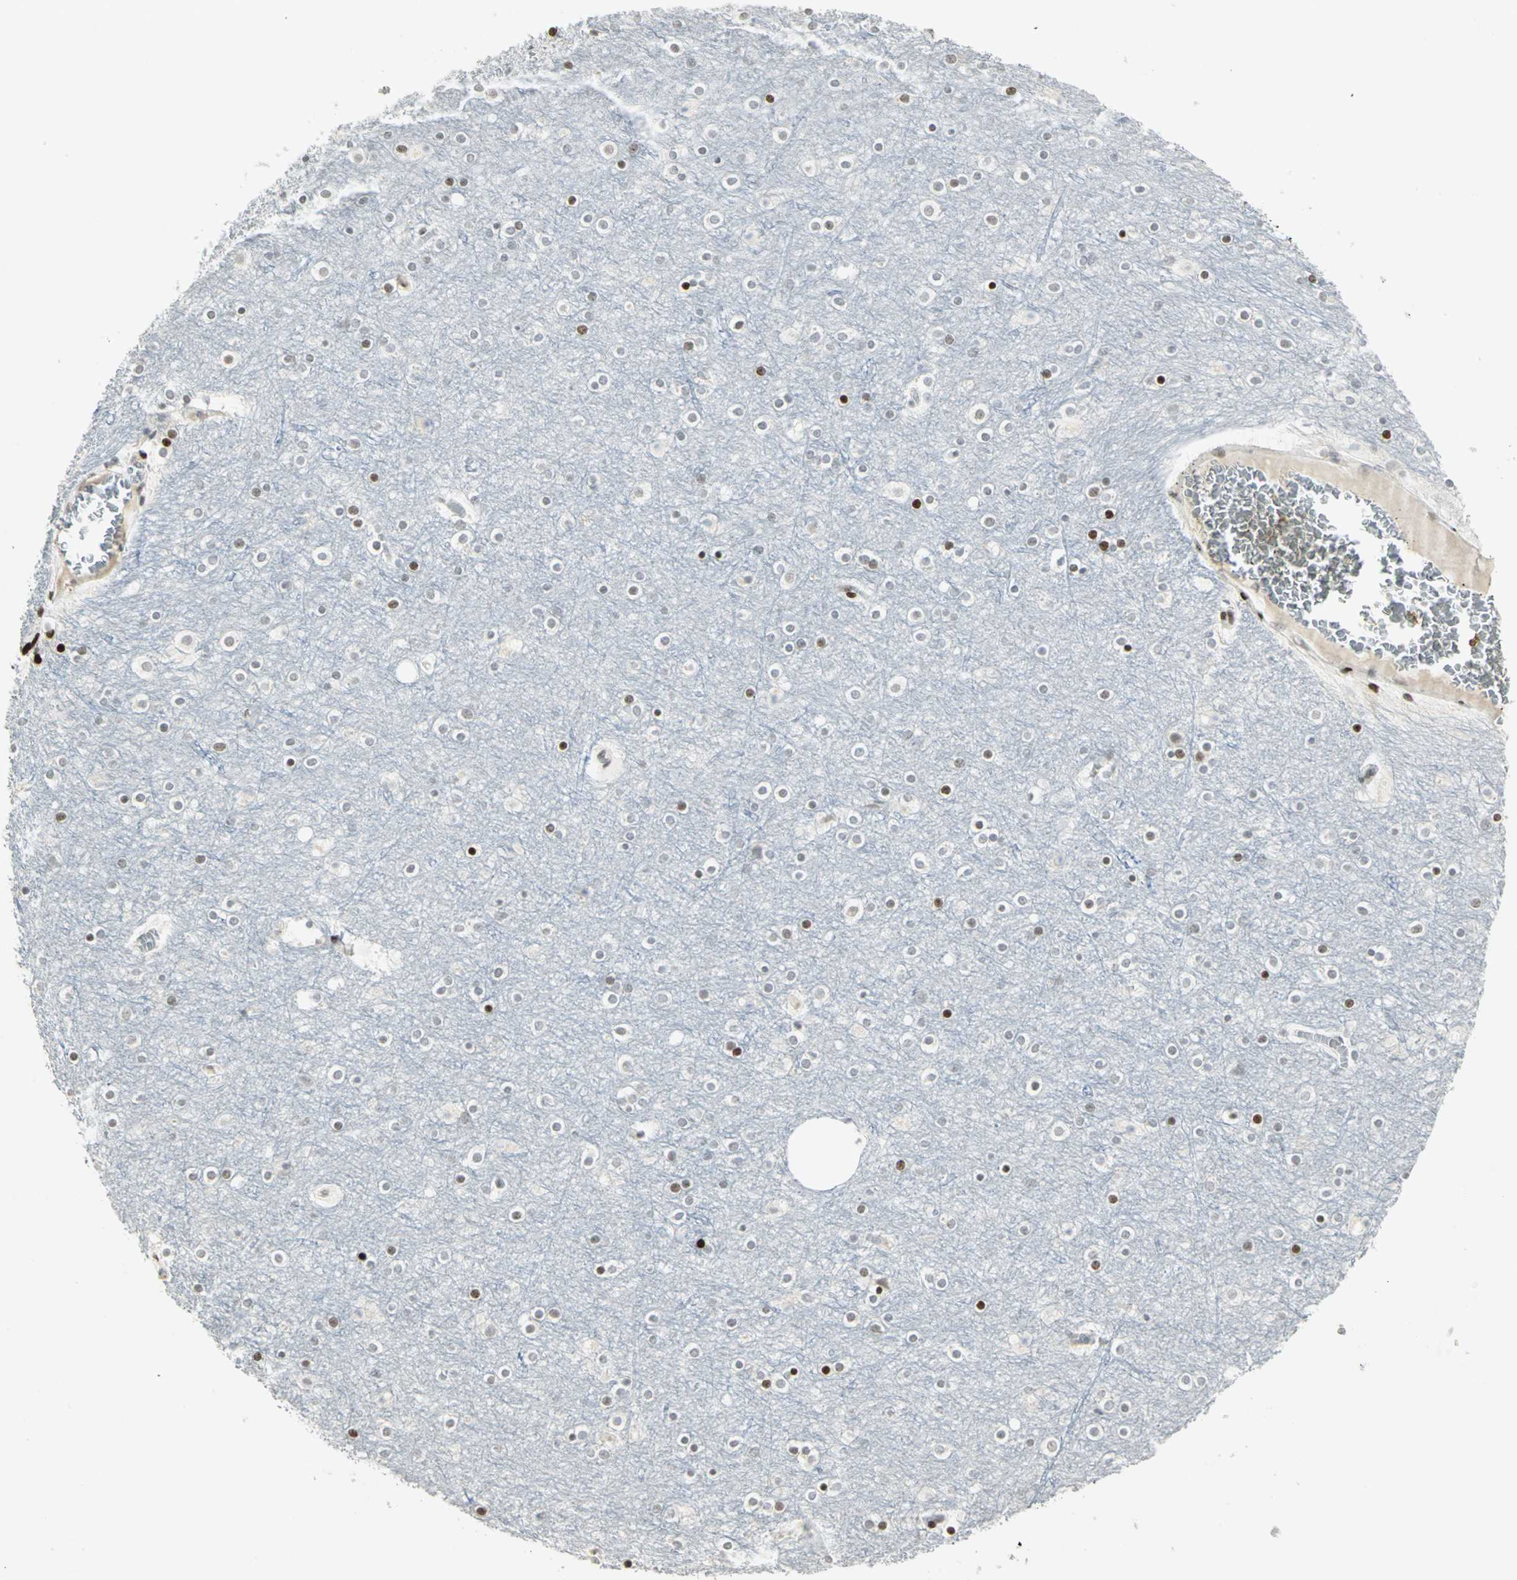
{"staining": {"intensity": "weak", "quantity": ">75%", "location": "cytoplasmic/membranous"}, "tissue": "cerebral cortex", "cell_type": "Endothelial cells", "image_type": "normal", "snomed": [{"axis": "morphology", "description": "Normal tissue, NOS"}, {"axis": "topography", "description": "Cerebral cortex"}], "caption": "Cerebral cortex stained with DAB (3,3'-diaminobenzidine) immunohistochemistry exhibits low levels of weak cytoplasmic/membranous positivity in about >75% of endothelial cells. (brown staining indicates protein expression, while blue staining denotes nuclei).", "gene": "KDM1A", "patient": {"sex": "female", "age": 54}}